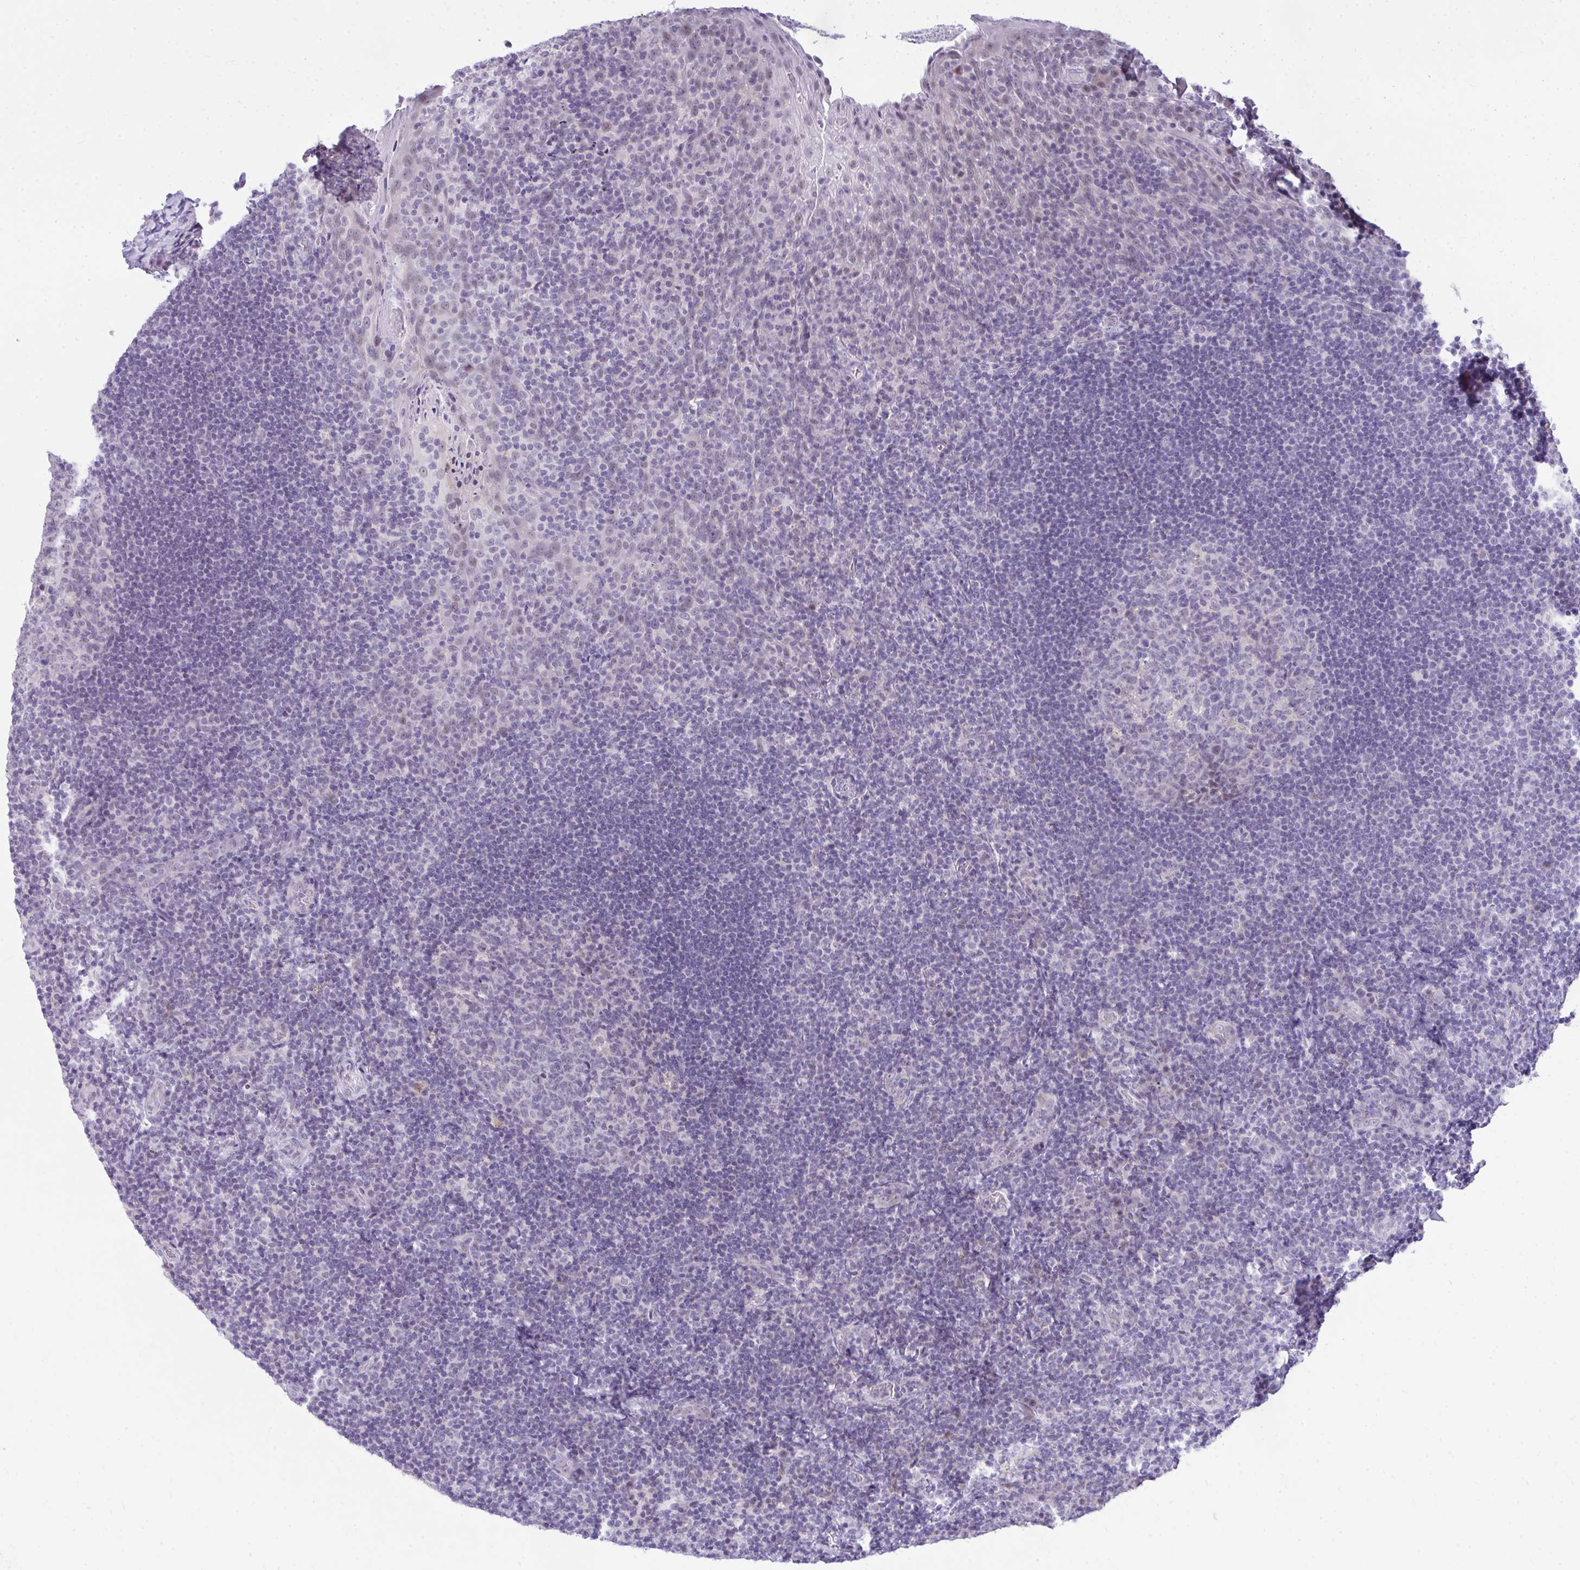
{"staining": {"intensity": "negative", "quantity": "none", "location": "none"}, "tissue": "tonsil", "cell_type": "Germinal center cells", "image_type": "normal", "snomed": [{"axis": "morphology", "description": "Normal tissue, NOS"}, {"axis": "topography", "description": "Tonsil"}], "caption": "Human tonsil stained for a protein using immunohistochemistry demonstrates no staining in germinal center cells.", "gene": "EID3", "patient": {"sex": "male", "age": 17}}